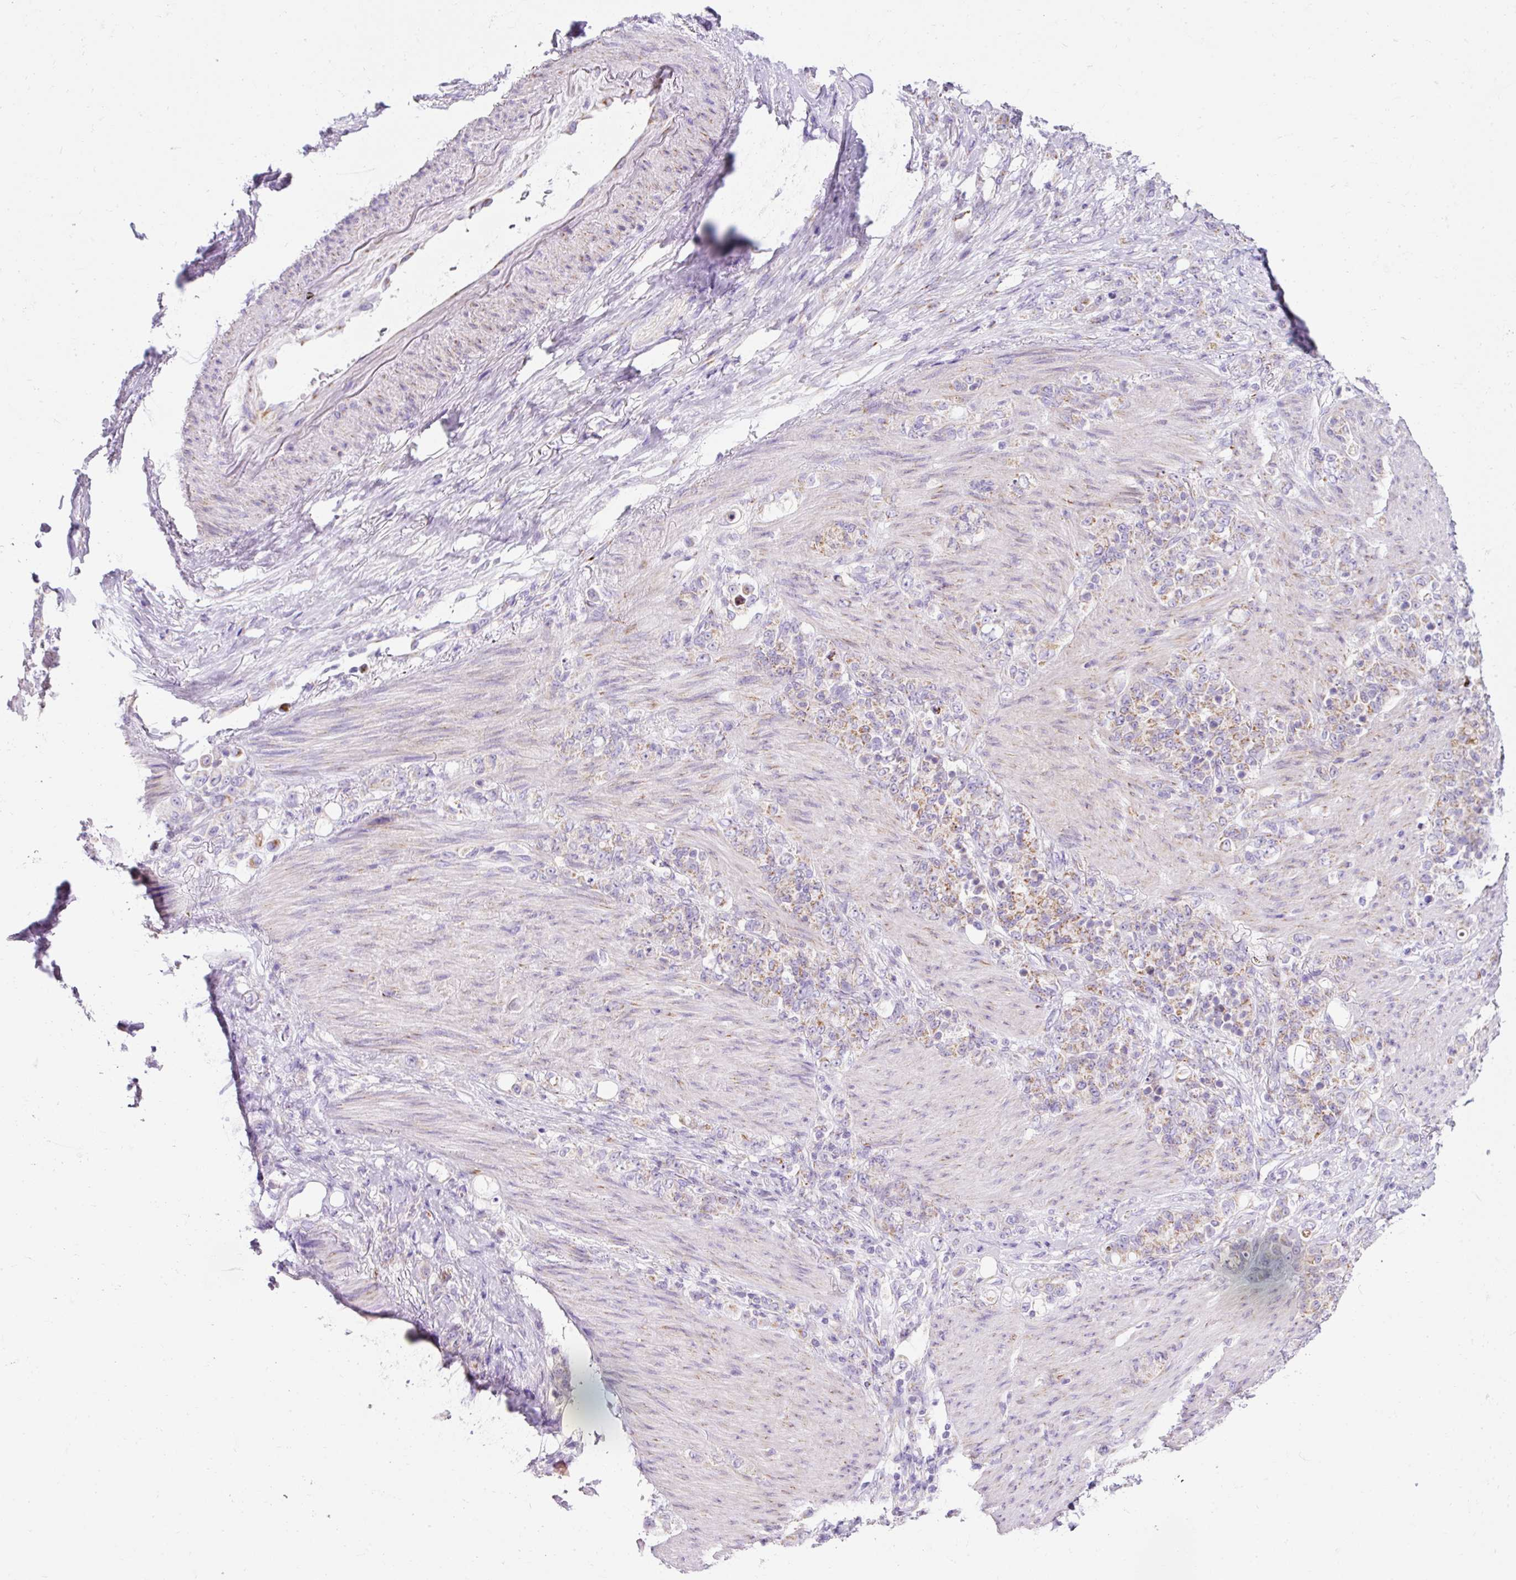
{"staining": {"intensity": "moderate", "quantity": "25%-75%", "location": "cytoplasmic/membranous"}, "tissue": "stomach cancer", "cell_type": "Tumor cells", "image_type": "cancer", "snomed": [{"axis": "morphology", "description": "Normal tissue, NOS"}, {"axis": "morphology", "description": "Adenocarcinoma, NOS"}, {"axis": "topography", "description": "Stomach"}], "caption": "There is medium levels of moderate cytoplasmic/membranous positivity in tumor cells of stomach cancer, as demonstrated by immunohistochemical staining (brown color).", "gene": "PLPP2", "patient": {"sex": "female", "age": 79}}